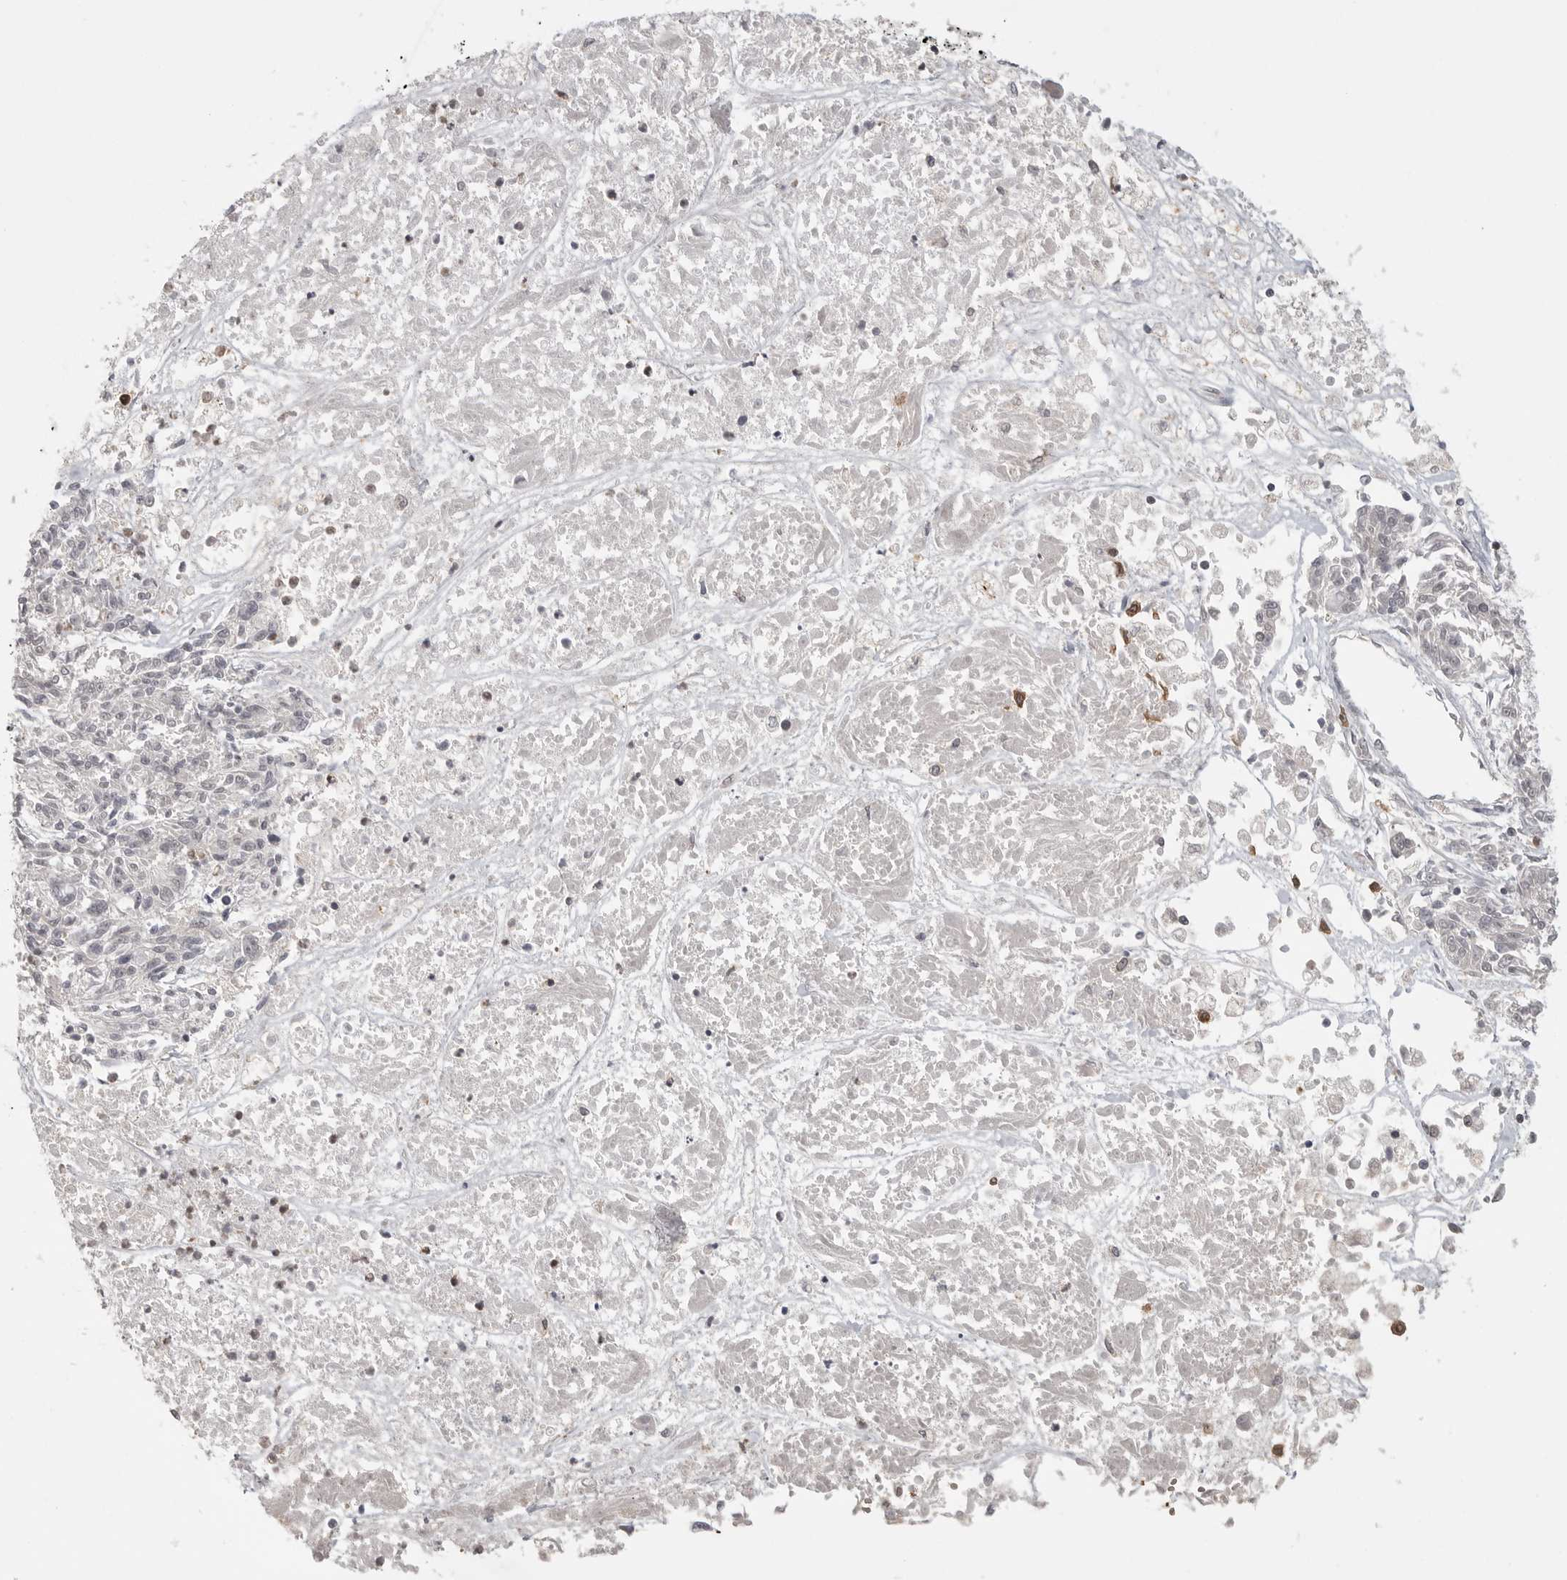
{"staining": {"intensity": "negative", "quantity": "none", "location": "none"}, "tissue": "melanoma", "cell_type": "Tumor cells", "image_type": "cancer", "snomed": [{"axis": "morphology", "description": "Malignant melanoma, NOS"}, {"axis": "topography", "description": "Skin"}], "caption": "This image is of malignant melanoma stained with immunohistochemistry to label a protein in brown with the nuclei are counter-stained blue. There is no positivity in tumor cells. (Brightfield microscopy of DAB (3,3'-diaminobenzidine) IHC at high magnification).", "gene": "DBNL", "patient": {"sex": "male", "age": 53}}